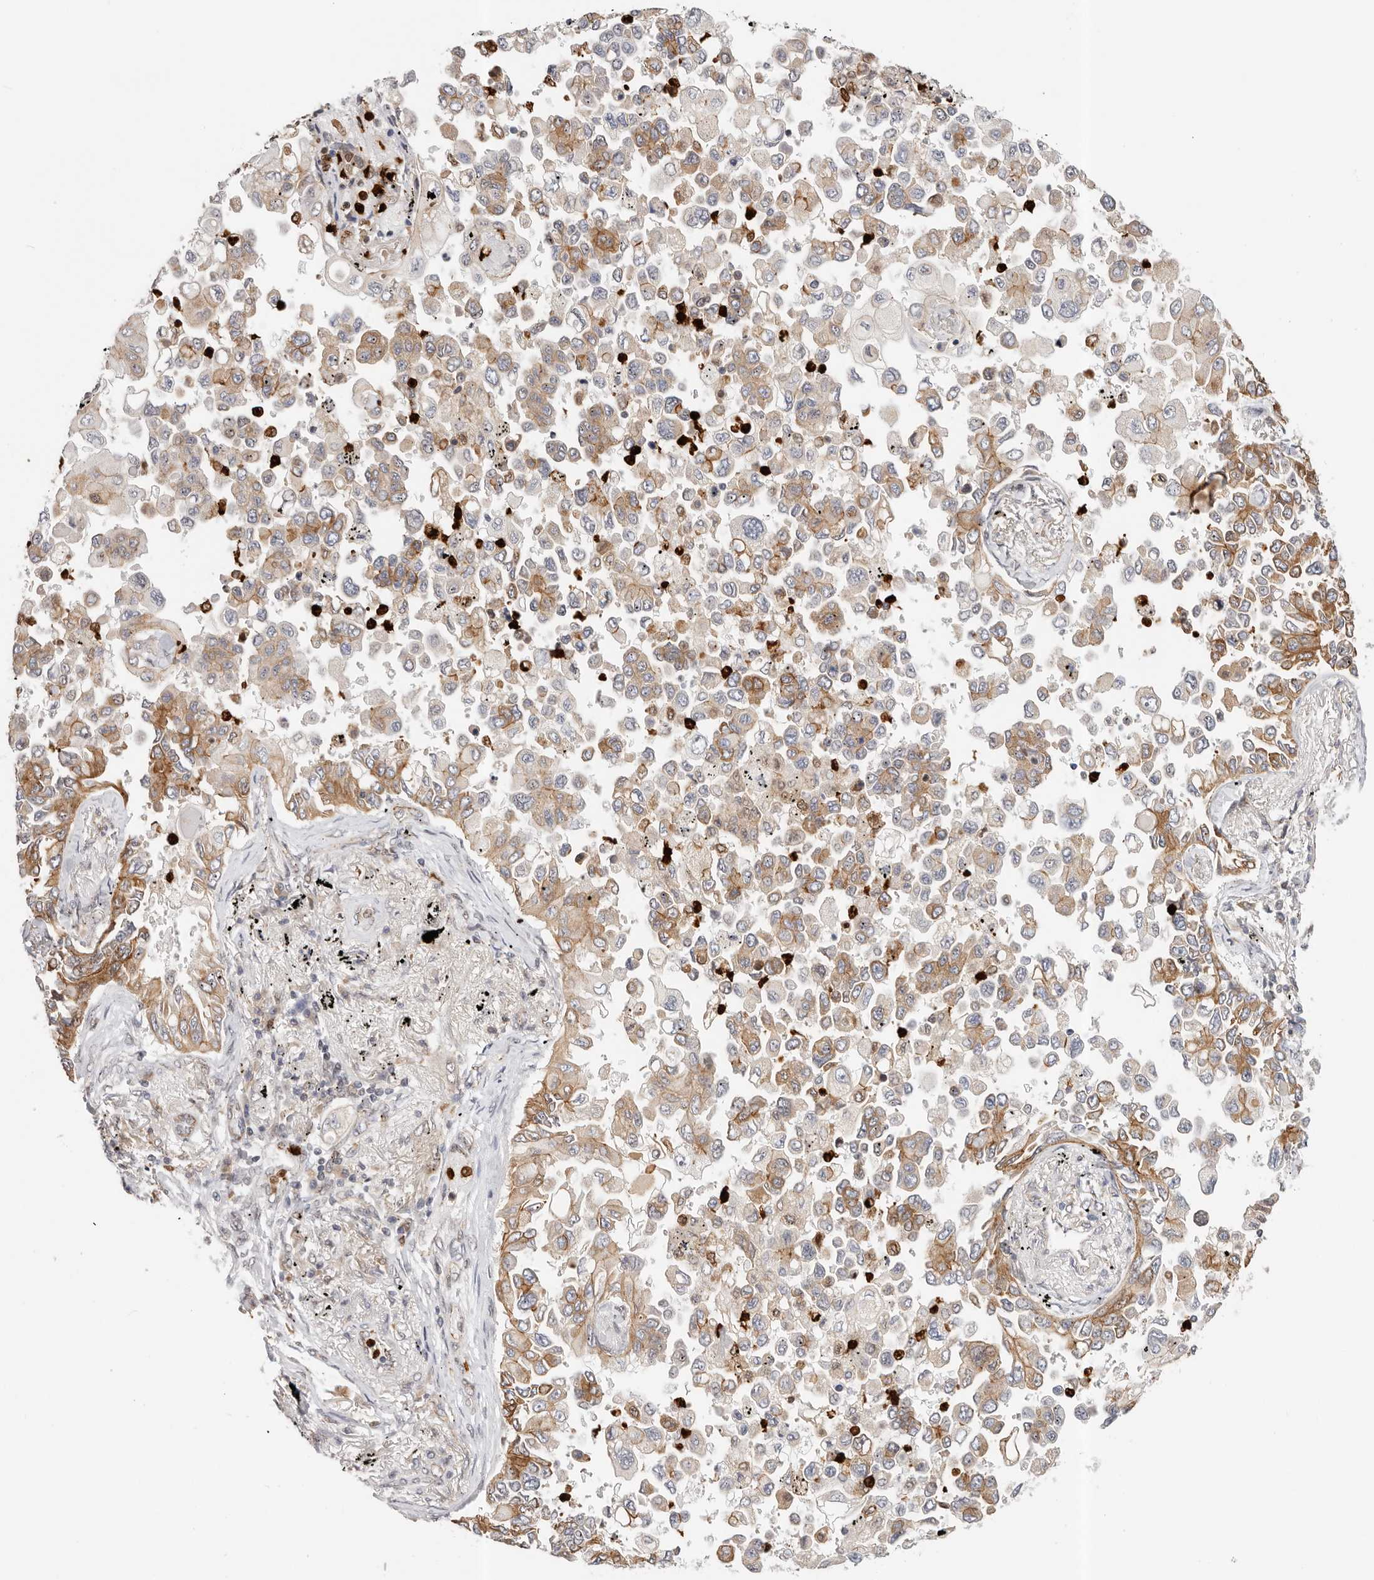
{"staining": {"intensity": "moderate", "quantity": ">75%", "location": "cytoplasmic/membranous"}, "tissue": "lung cancer", "cell_type": "Tumor cells", "image_type": "cancer", "snomed": [{"axis": "morphology", "description": "Adenocarcinoma, NOS"}, {"axis": "topography", "description": "Lung"}], "caption": "Immunohistochemical staining of lung cancer (adenocarcinoma) displays moderate cytoplasmic/membranous protein positivity in approximately >75% of tumor cells.", "gene": "AFDN", "patient": {"sex": "female", "age": 67}}